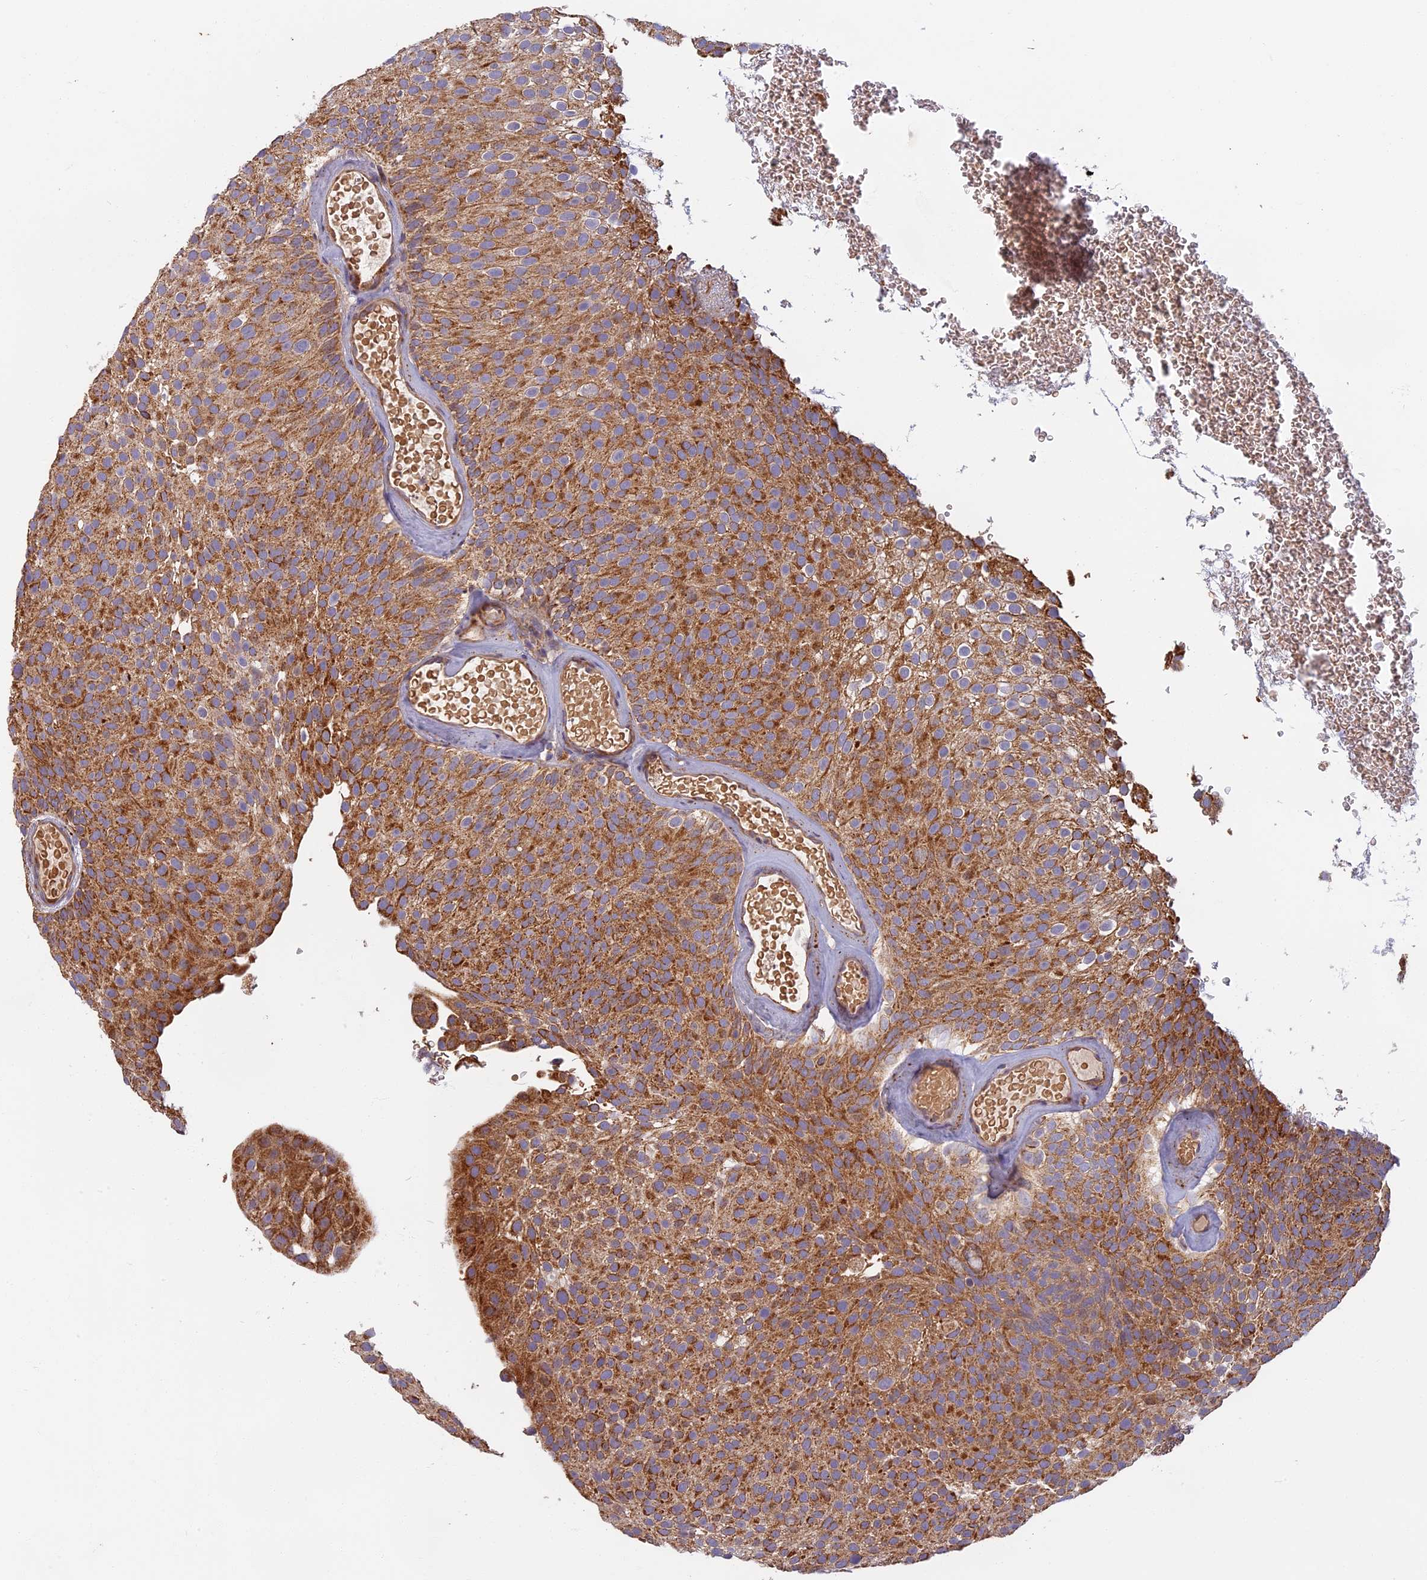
{"staining": {"intensity": "strong", "quantity": ">75%", "location": "cytoplasmic/membranous"}, "tissue": "urothelial cancer", "cell_type": "Tumor cells", "image_type": "cancer", "snomed": [{"axis": "morphology", "description": "Urothelial carcinoma, Low grade"}, {"axis": "topography", "description": "Urinary bladder"}], "caption": "About >75% of tumor cells in human low-grade urothelial carcinoma exhibit strong cytoplasmic/membranous protein expression as visualized by brown immunohistochemical staining.", "gene": "EDAR", "patient": {"sex": "male", "age": 78}}